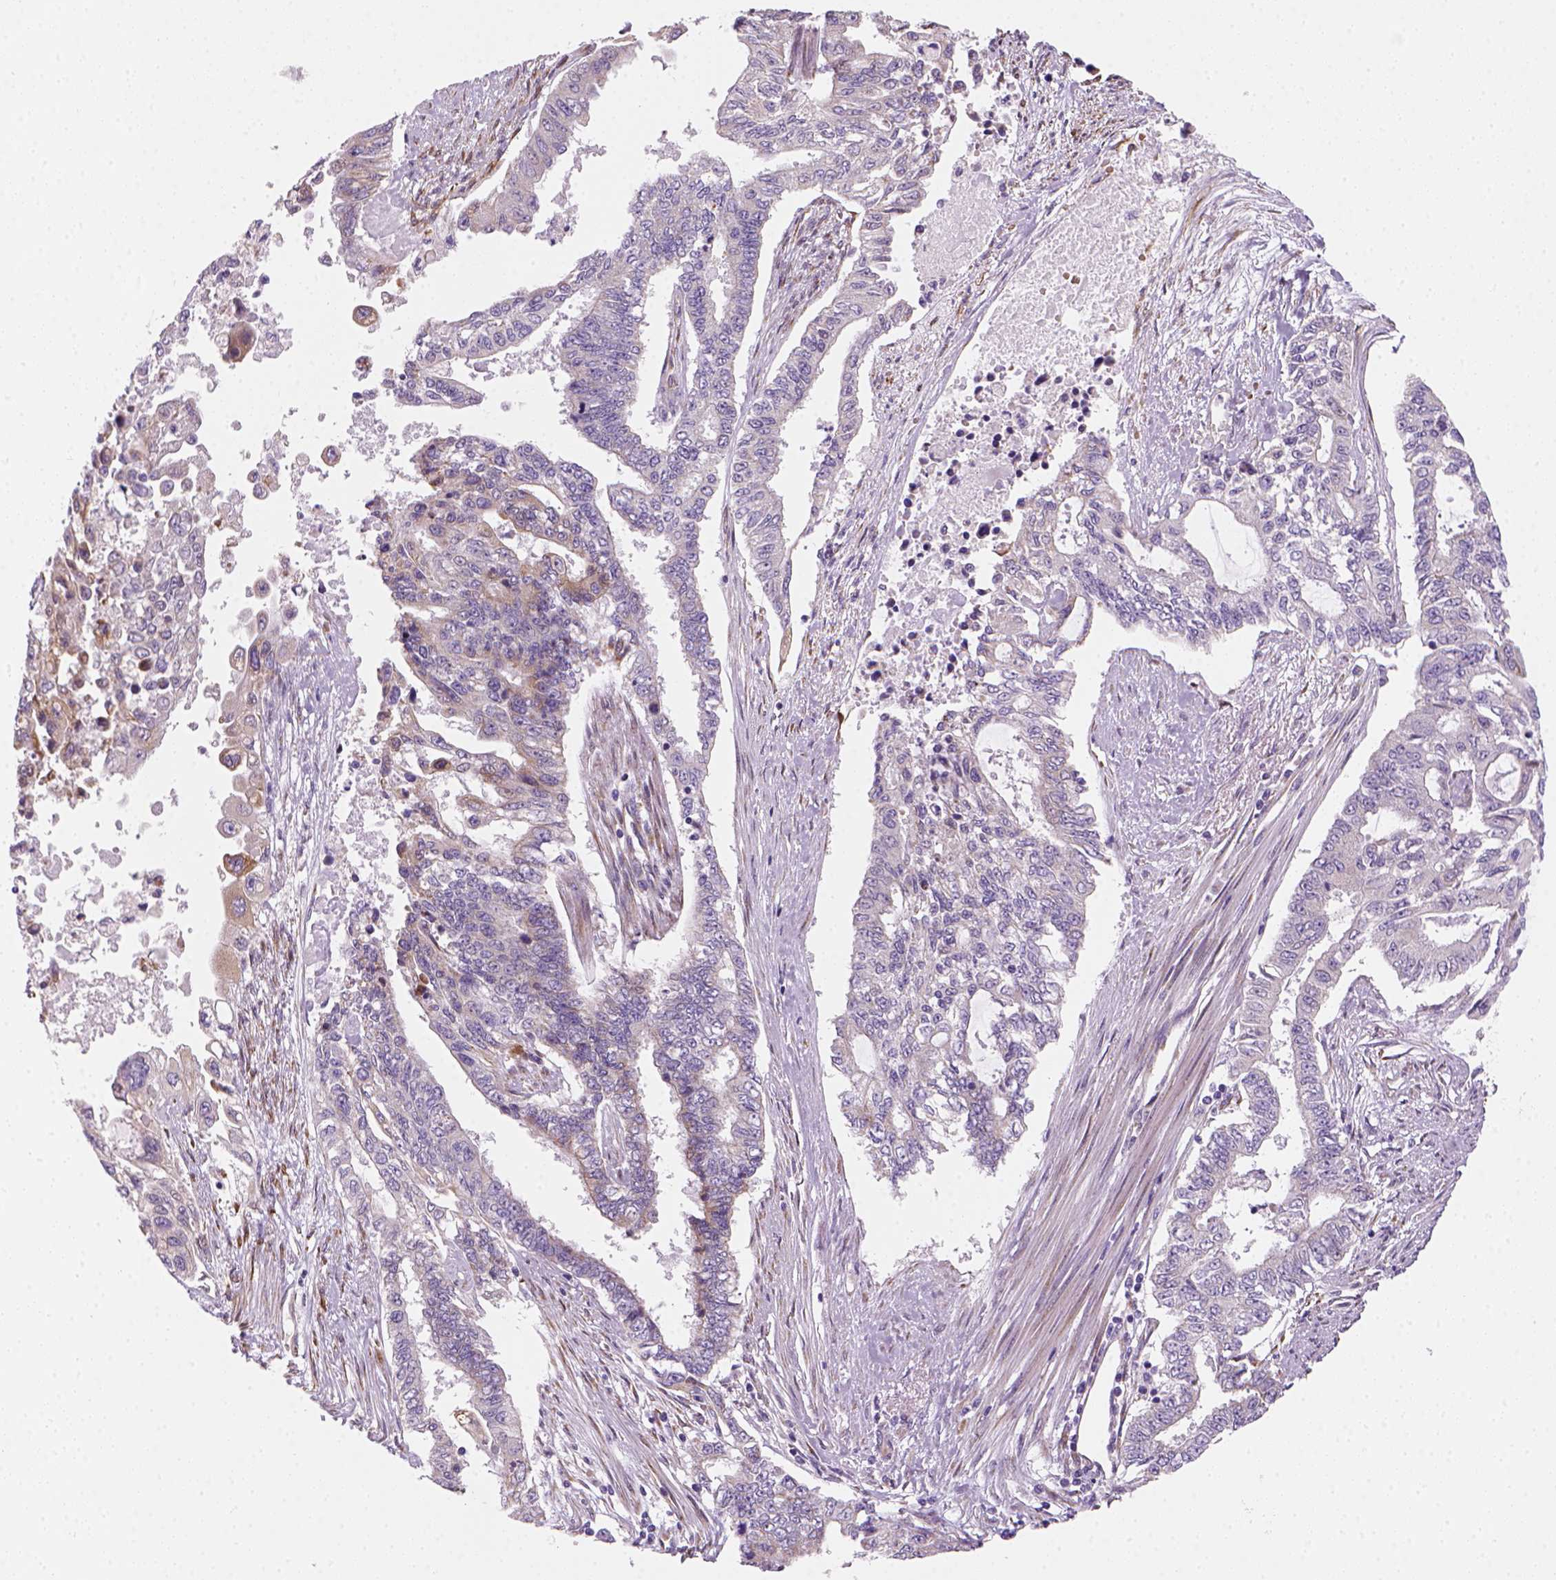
{"staining": {"intensity": "weak", "quantity": "<25%", "location": "cytoplasmic/membranous"}, "tissue": "endometrial cancer", "cell_type": "Tumor cells", "image_type": "cancer", "snomed": [{"axis": "morphology", "description": "Adenocarcinoma, NOS"}, {"axis": "topography", "description": "Uterus"}], "caption": "IHC micrograph of human endometrial cancer stained for a protein (brown), which exhibits no positivity in tumor cells.", "gene": "CES2", "patient": {"sex": "female", "age": 59}}